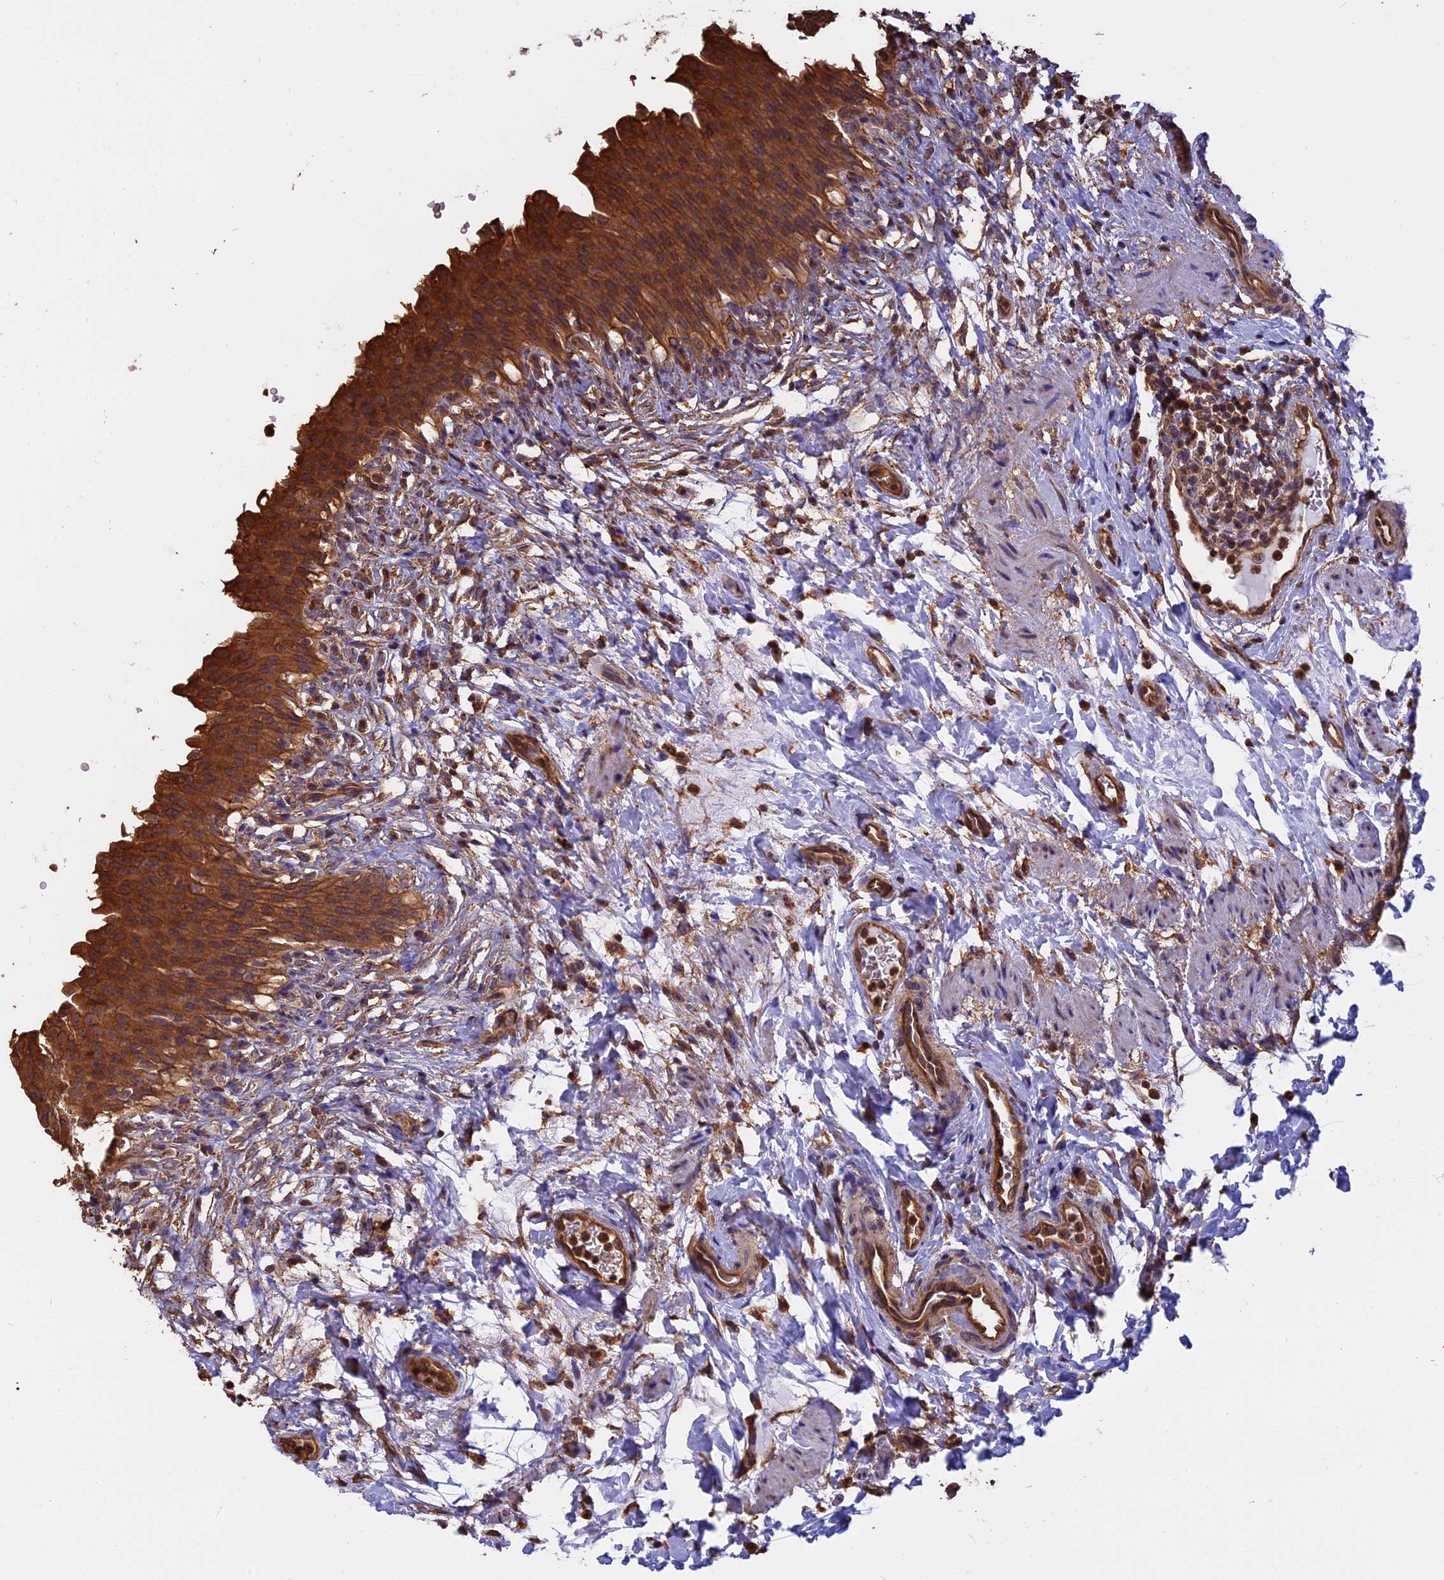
{"staining": {"intensity": "strong", "quantity": ">75%", "location": "cytoplasmic/membranous"}, "tissue": "urinary bladder", "cell_type": "Urothelial cells", "image_type": "normal", "snomed": [{"axis": "morphology", "description": "Normal tissue, NOS"}, {"axis": "topography", "description": "Urinary bladder"}], "caption": "Protein positivity by IHC exhibits strong cytoplasmic/membranous expression in approximately >75% of urothelial cells in normal urinary bladder. Nuclei are stained in blue.", "gene": "CHMP2A", "patient": {"sex": "female", "age": 60}}